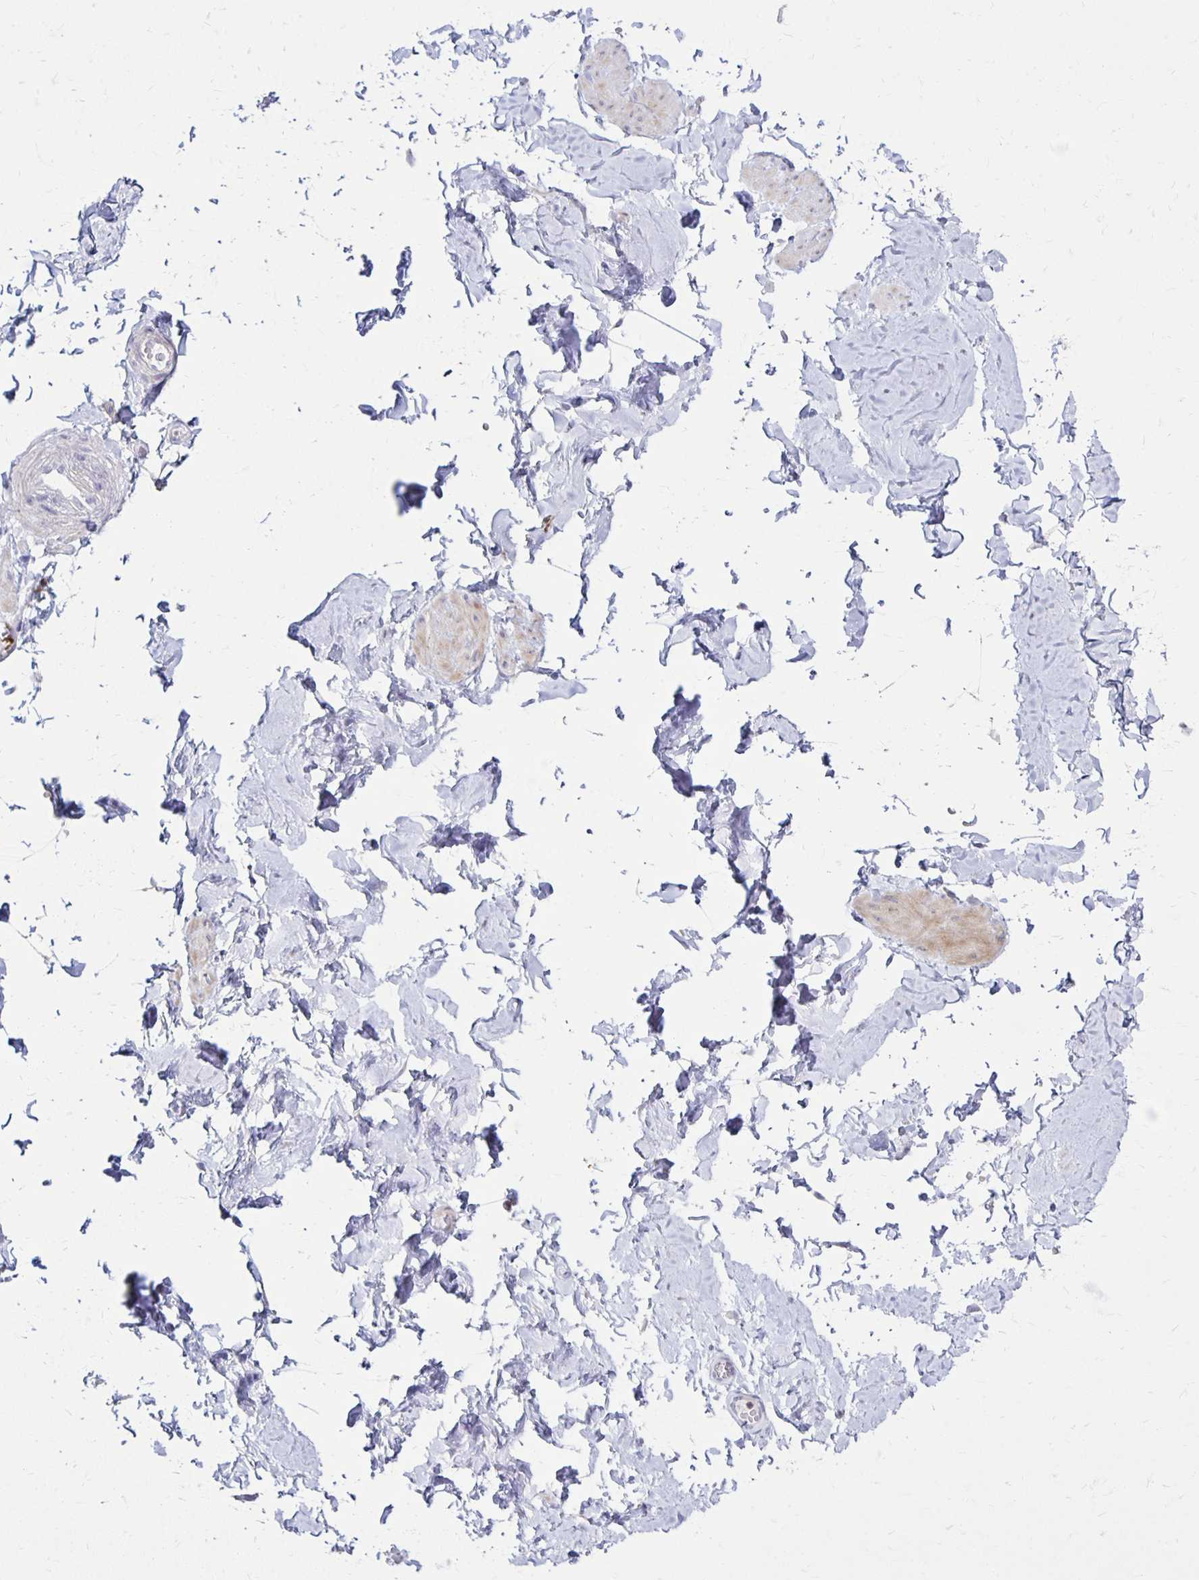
{"staining": {"intensity": "negative", "quantity": "none", "location": "none"}, "tissue": "adipose tissue", "cell_type": "Adipocytes", "image_type": "normal", "snomed": [{"axis": "morphology", "description": "Normal tissue, NOS"}, {"axis": "topography", "description": "Epididymis, spermatic cord, NOS"}, {"axis": "topography", "description": "Epididymis"}, {"axis": "topography", "description": "Peripheral nerve tissue"}], "caption": "A photomicrograph of adipose tissue stained for a protein shows no brown staining in adipocytes. The staining is performed using DAB brown chromogen with nuclei counter-stained in using hematoxylin.", "gene": "CCL21", "patient": {"sex": "male", "age": 29}}